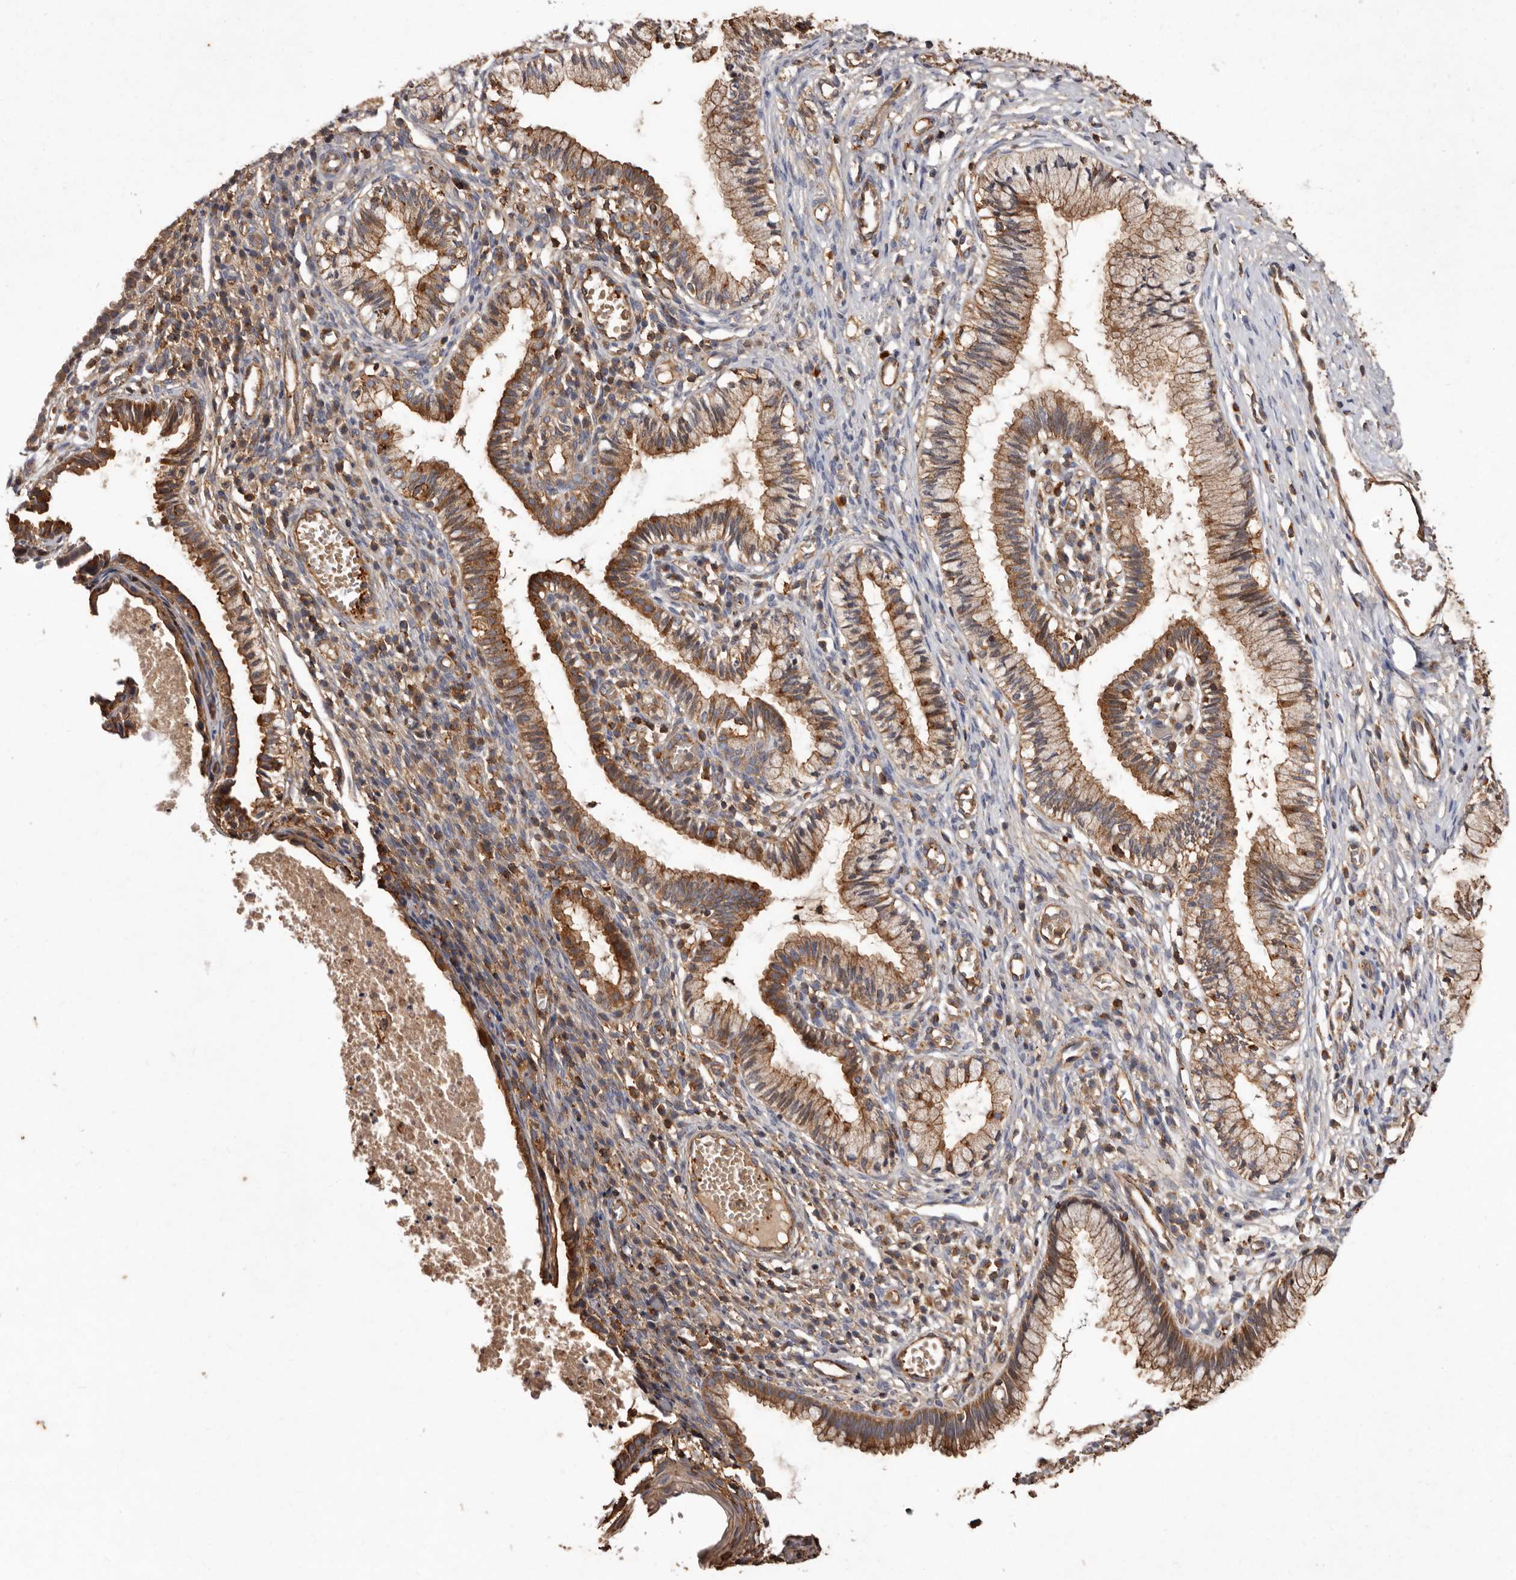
{"staining": {"intensity": "moderate", "quantity": ">75%", "location": "cytoplasmic/membranous"}, "tissue": "cervix", "cell_type": "Glandular cells", "image_type": "normal", "snomed": [{"axis": "morphology", "description": "Normal tissue, NOS"}, {"axis": "topography", "description": "Cervix"}], "caption": "Immunohistochemical staining of unremarkable human cervix displays moderate cytoplasmic/membranous protein expression in about >75% of glandular cells.", "gene": "COQ8B", "patient": {"sex": "female", "age": 27}}